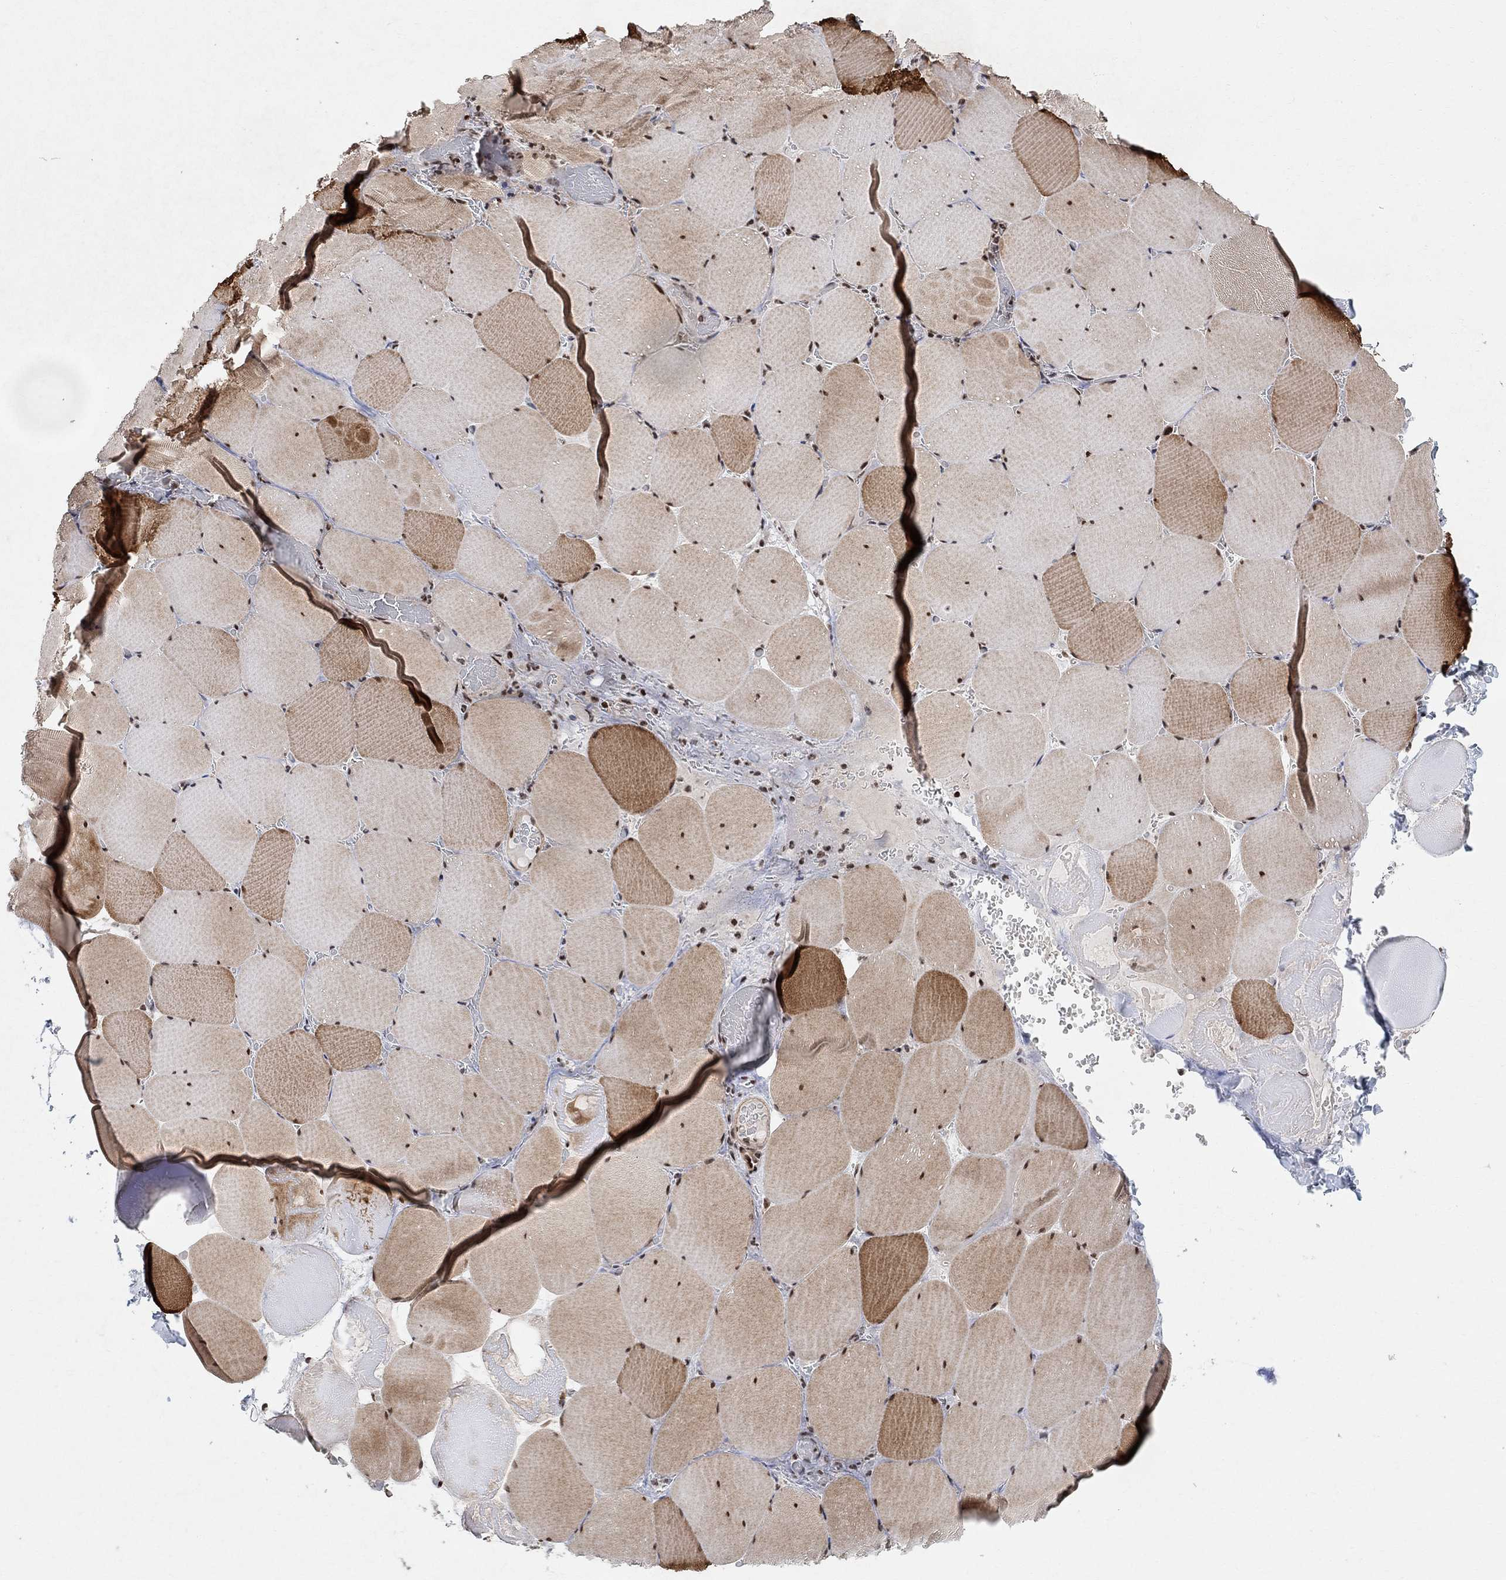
{"staining": {"intensity": "strong", "quantity": "<25%", "location": "cytoplasmic/membranous,nuclear"}, "tissue": "skeletal muscle", "cell_type": "Myocytes", "image_type": "normal", "snomed": [{"axis": "morphology", "description": "Normal tissue, NOS"}, {"axis": "morphology", "description": "Malignant melanoma, Metastatic site"}, {"axis": "topography", "description": "Skeletal muscle"}], "caption": "This image demonstrates normal skeletal muscle stained with immunohistochemistry (IHC) to label a protein in brown. The cytoplasmic/membranous,nuclear of myocytes show strong positivity for the protein. Nuclei are counter-stained blue.", "gene": "E4F1", "patient": {"sex": "male", "age": 50}}